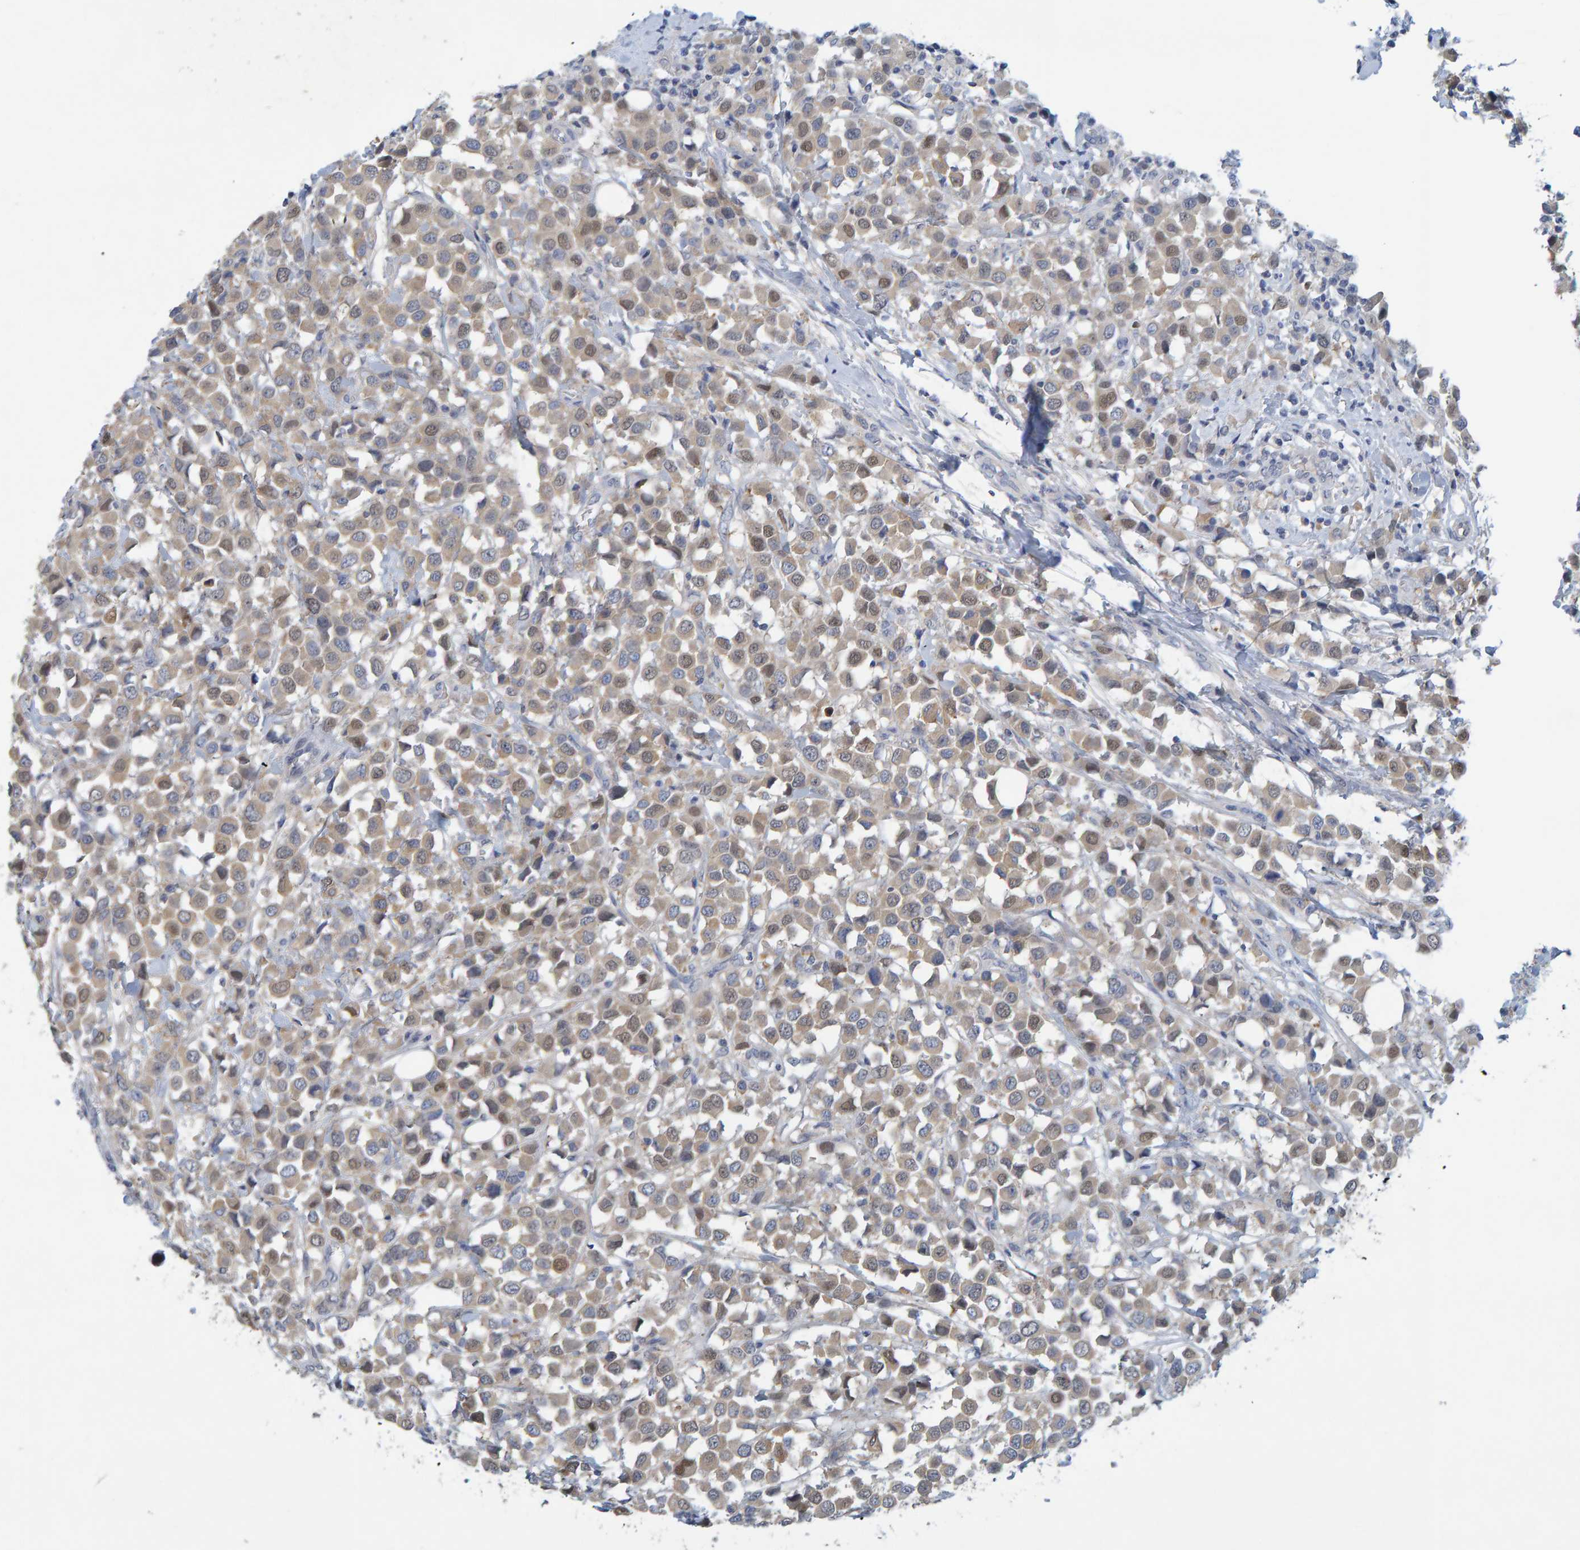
{"staining": {"intensity": "weak", "quantity": ">75%", "location": "cytoplasmic/membranous,nuclear"}, "tissue": "breast cancer", "cell_type": "Tumor cells", "image_type": "cancer", "snomed": [{"axis": "morphology", "description": "Duct carcinoma"}, {"axis": "topography", "description": "Breast"}], "caption": "This histopathology image displays immunohistochemistry staining of infiltrating ductal carcinoma (breast), with low weak cytoplasmic/membranous and nuclear expression in approximately >75% of tumor cells.", "gene": "ALAD", "patient": {"sex": "female", "age": 61}}